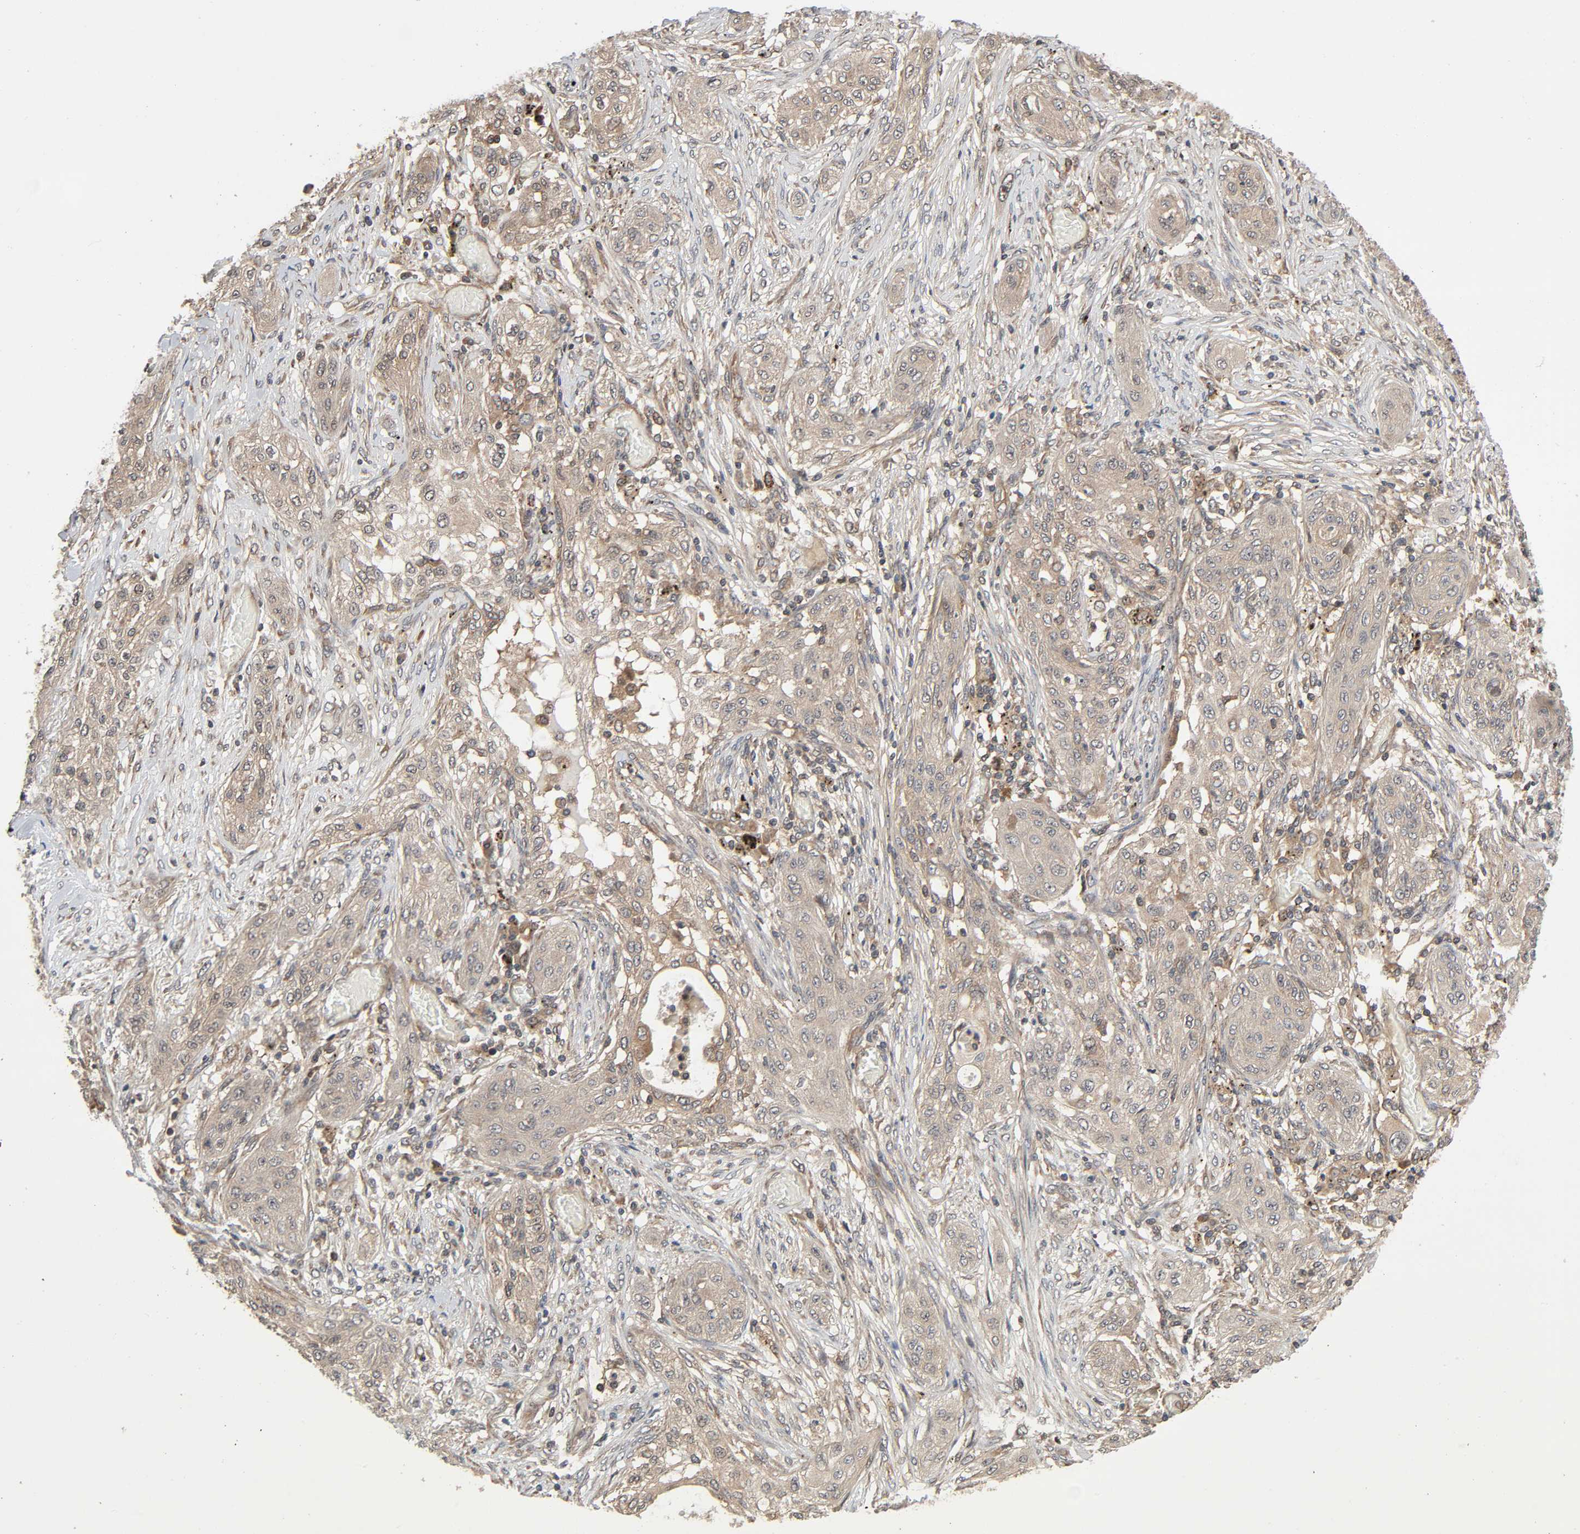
{"staining": {"intensity": "weak", "quantity": ">75%", "location": "cytoplasmic/membranous"}, "tissue": "lung cancer", "cell_type": "Tumor cells", "image_type": "cancer", "snomed": [{"axis": "morphology", "description": "Squamous cell carcinoma, NOS"}, {"axis": "topography", "description": "Lung"}], "caption": "Lung cancer stained for a protein displays weak cytoplasmic/membranous positivity in tumor cells.", "gene": "PPP2R1B", "patient": {"sex": "female", "age": 47}}